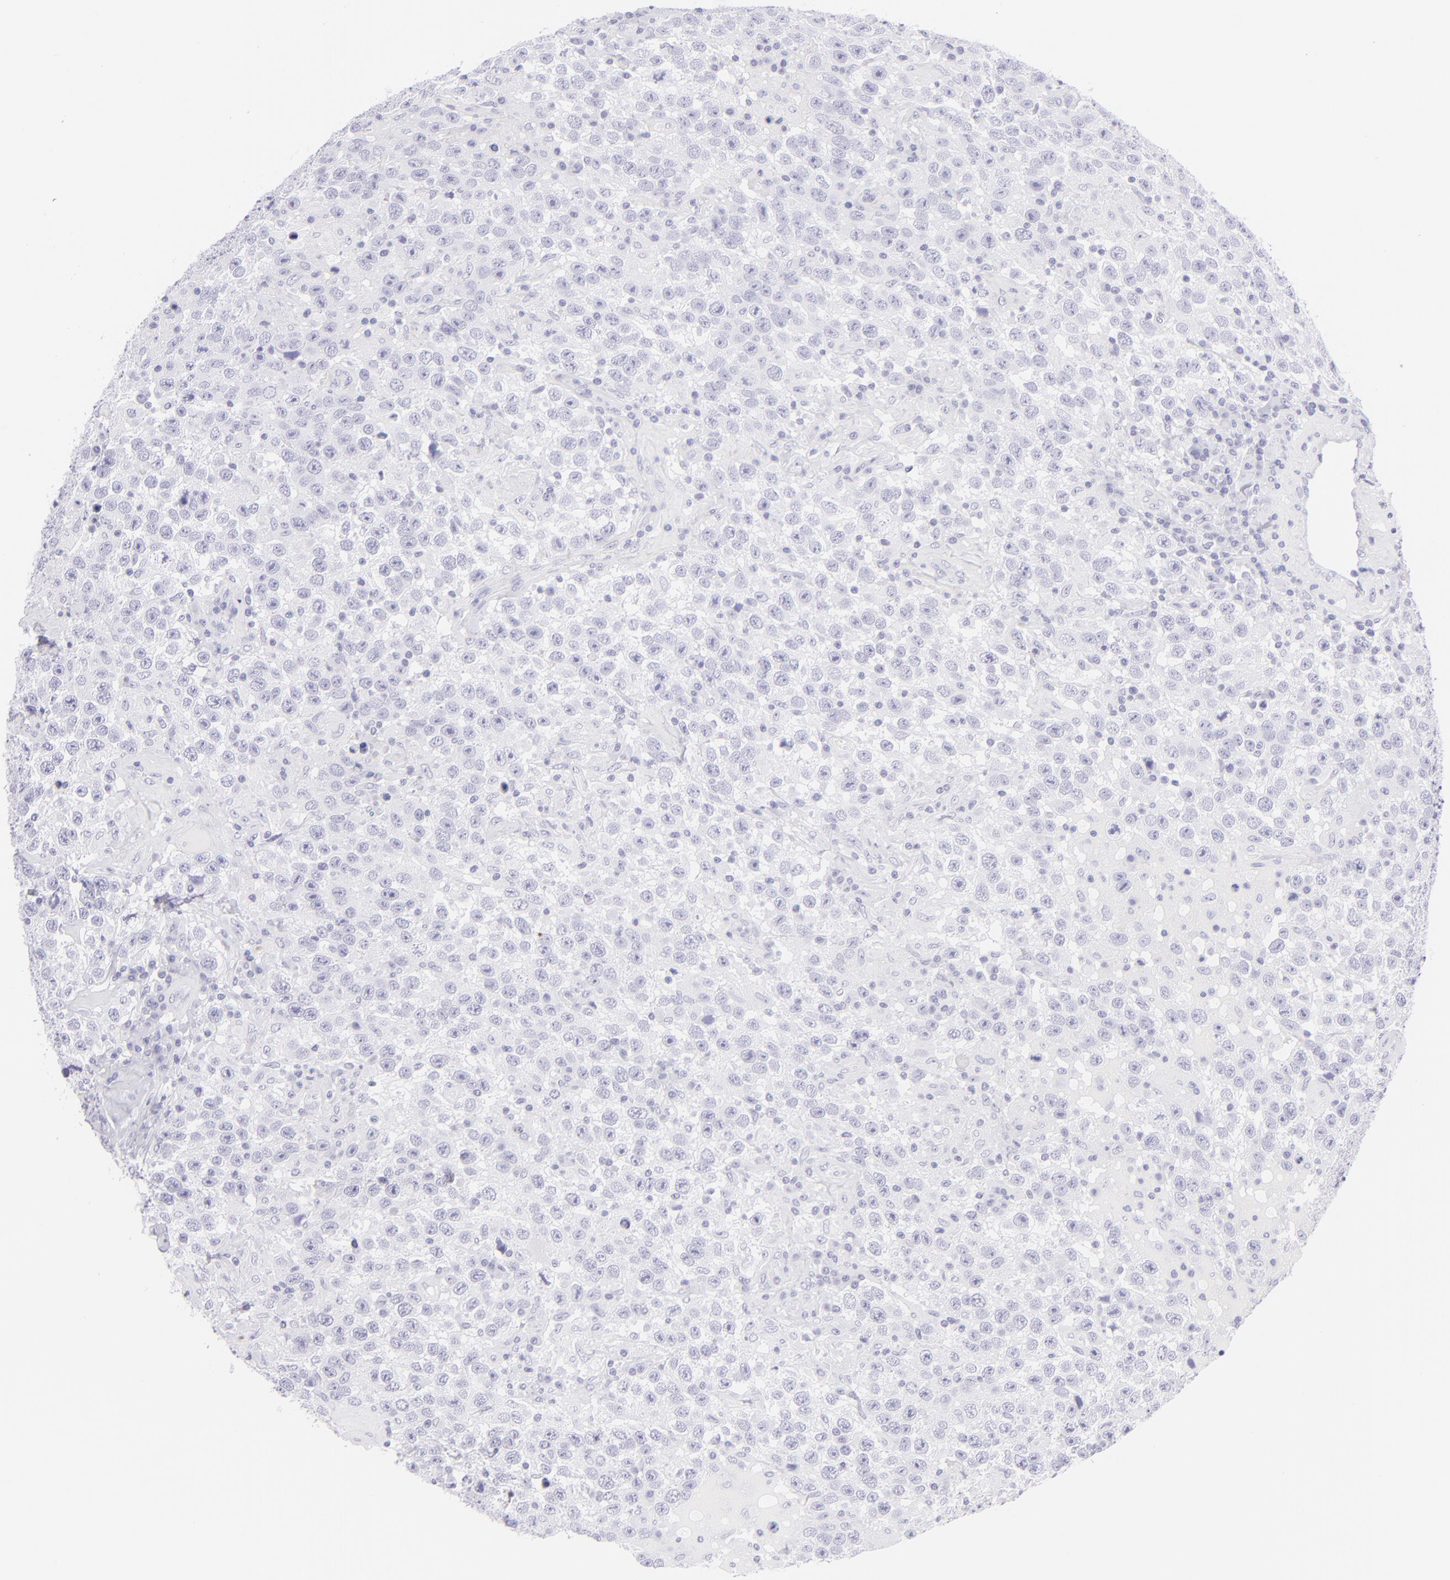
{"staining": {"intensity": "negative", "quantity": "none", "location": "none"}, "tissue": "testis cancer", "cell_type": "Tumor cells", "image_type": "cancer", "snomed": [{"axis": "morphology", "description": "Seminoma, NOS"}, {"axis": "topography", "description": "Testis"}], "caption": "This is an immunohistochemistry photomicrograph of human seminoma (testis). There is no positivity in tumor cells.", "gene": "CNP", "patient": {"sex": "male", "age": 41}}